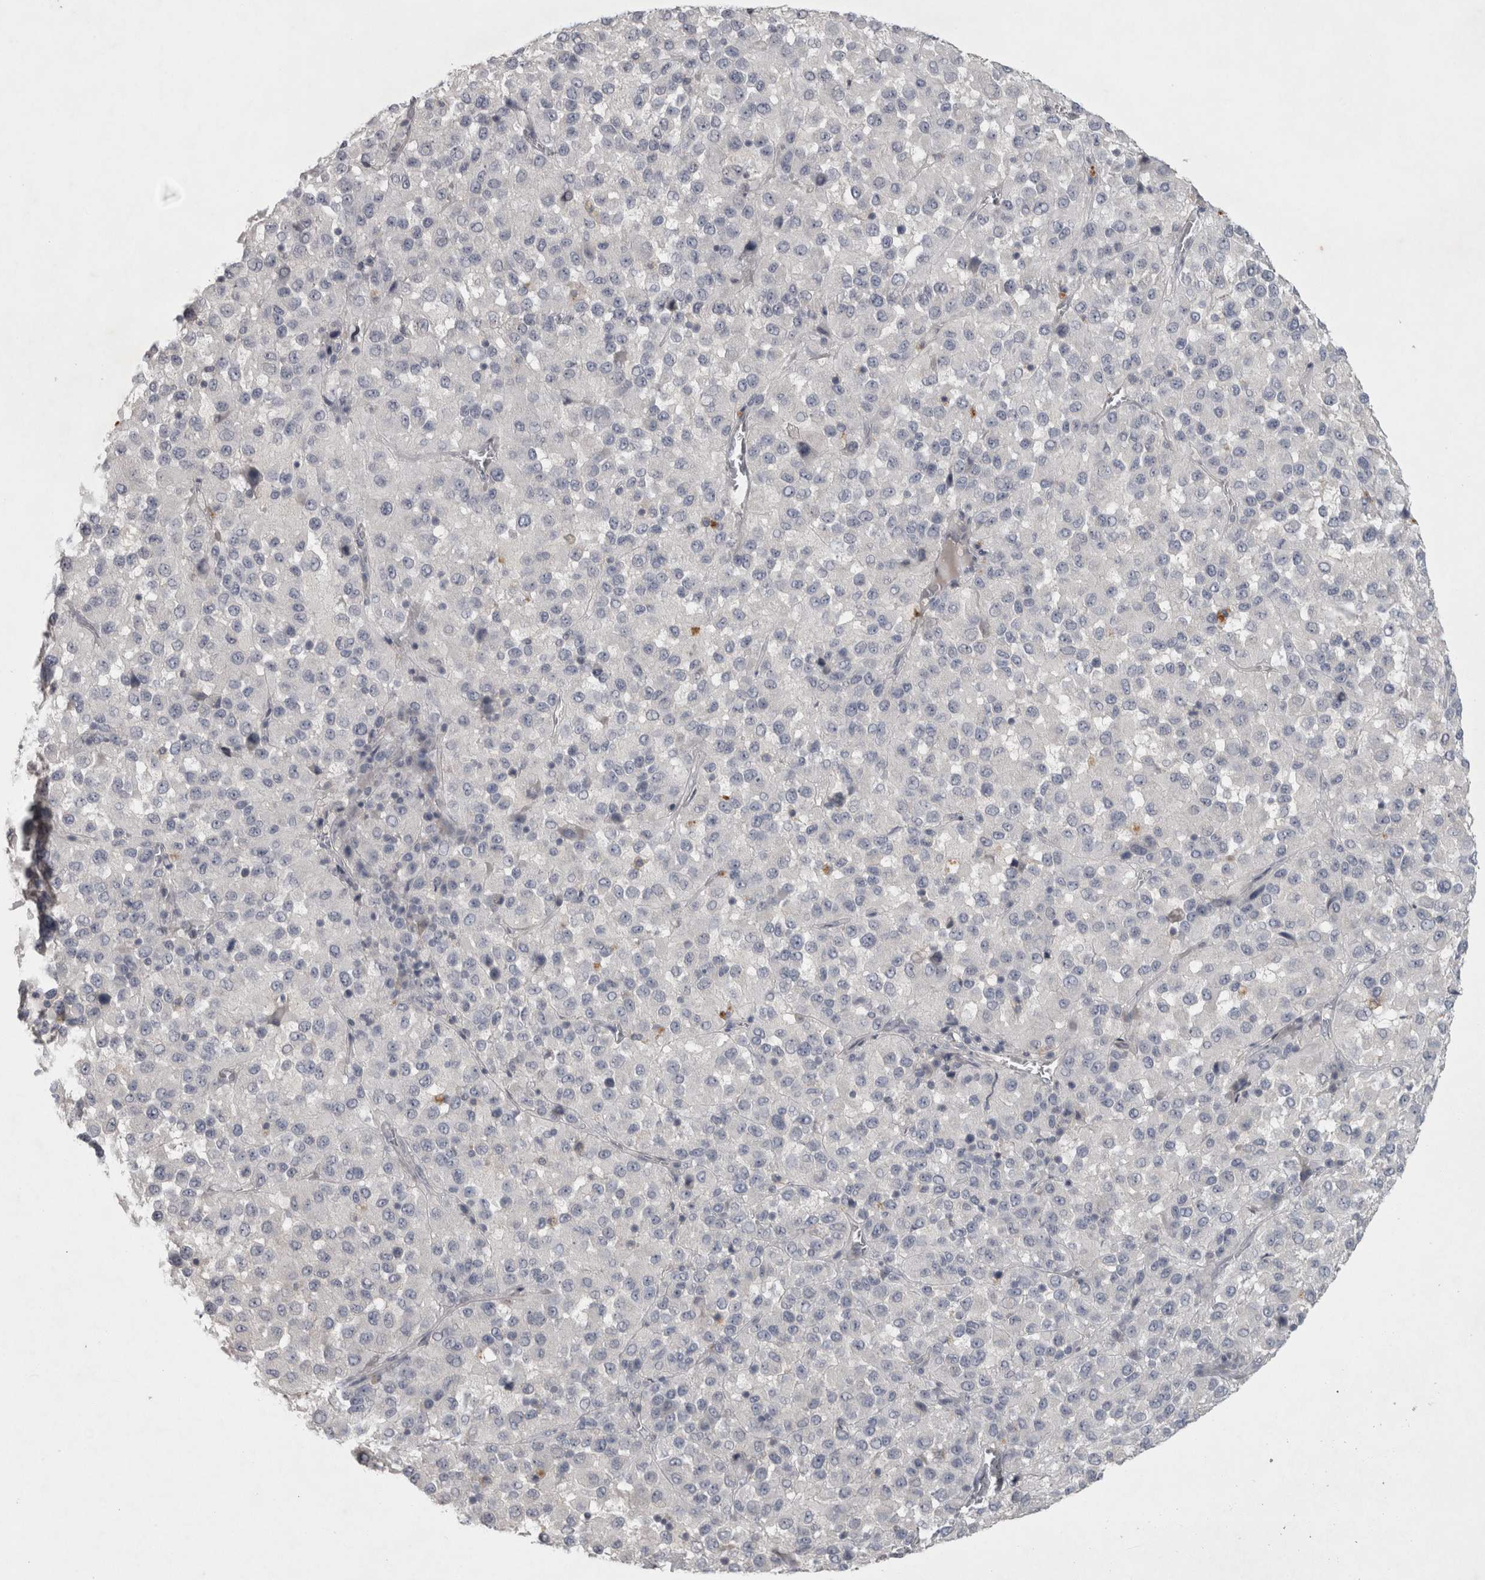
{"staining": {"intensity": "negative", "quantity": "none", "location": "none"}, "tissue": "melanoma", "cell_type": "Tumor cells", "image_type": "cancer", "snomed": [{"axis": "morphology", "description": "Malignant melanoma, Metastatic site"}, {"axis": "topography", "description": "Lung"}], "caption": "An IHC photomicrograph of melanoma is shown. There is no staining in tumor cells of melanoma.", "gene": "ENPP7", "patient": {"sex": "male", "age": 64}}